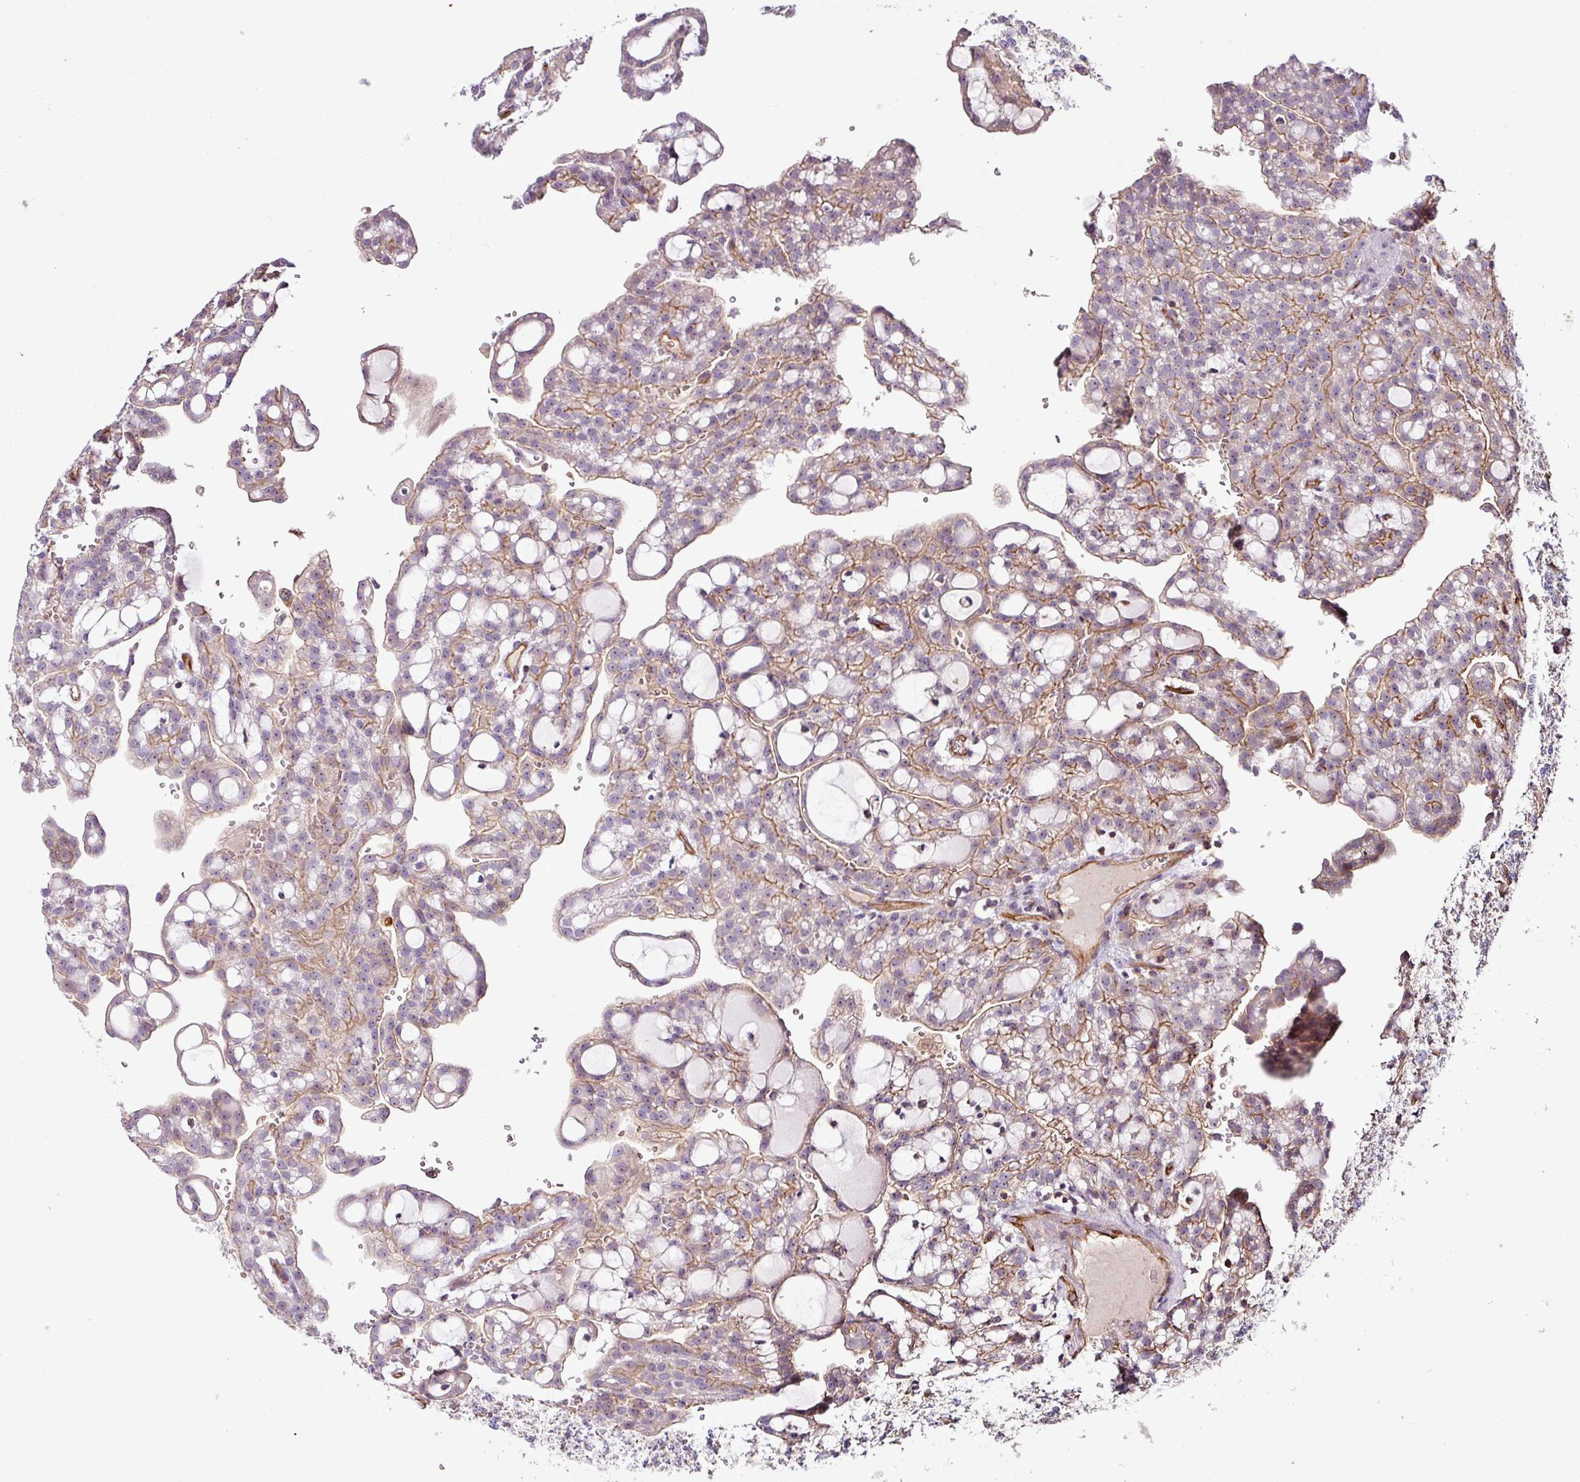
{"staining": {"intensity": "weak", "quantity": "<25%", "location": "cytoplasmic/membranous"}, "tissue": "renal cancer", "cell_type": "Tumor cells", "image_type": "cancer", "snomed": [{"axis": "morphology", "description": "Adenocarcinoma, NOS"}, {"axis": "topography", "description": "Kidney"}], "caption": "Immunohistochemistry (IHC) histopathology image of renal cancer stained for a protein (brown), which displays no positivity in tumor cells. (DAB (3,3'-diaminobenzidine) immunohistochemistry with hematoxylin counter stain).", "gene": "ZNF106", "patient": {"sex": "male", "age": 63}}